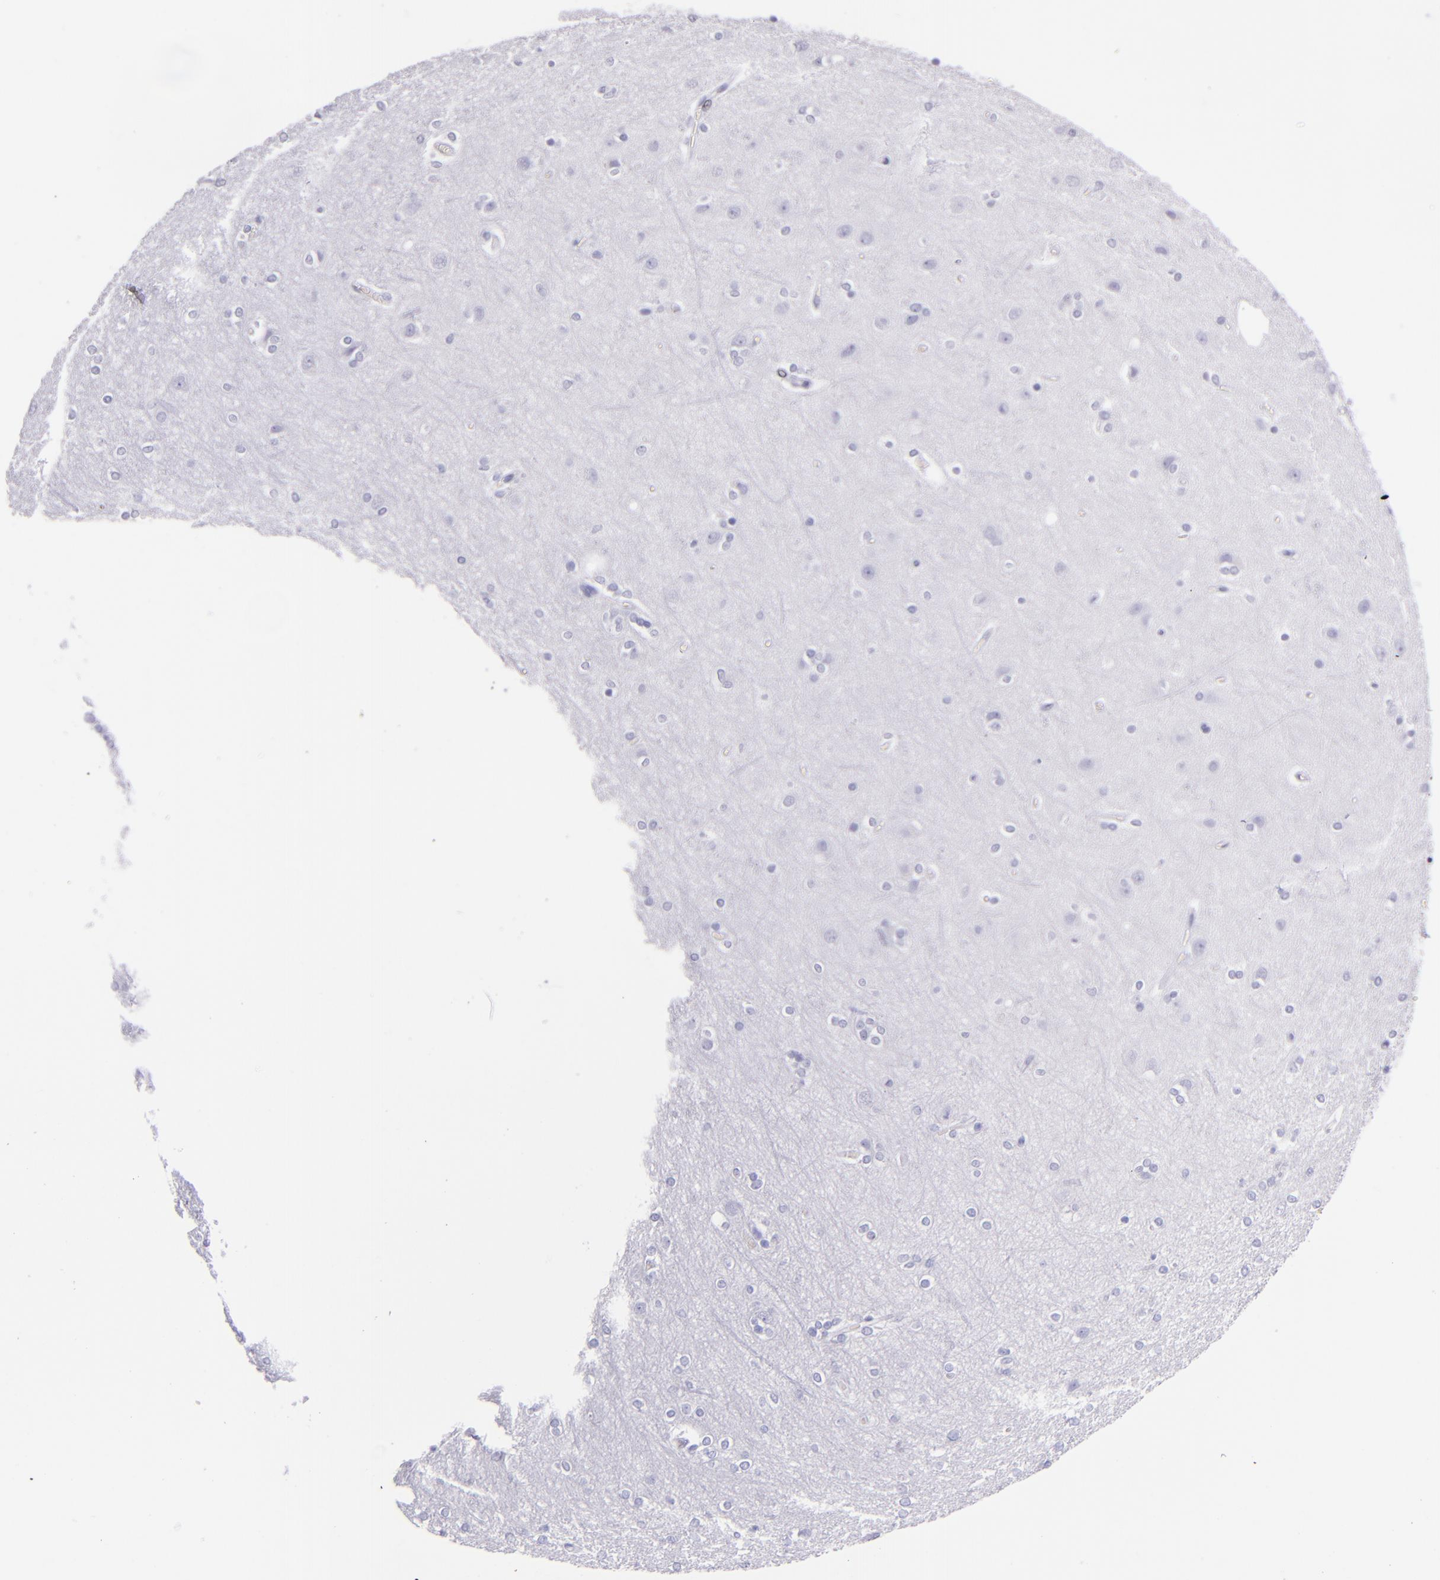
{"staining": {"intensity": "negative", "quantity": "none", "location": "none"}, "tissue": "cerebral cortex", "cell_type": "Endothelial cells", "image_type": "normal", "snomed": [{"axis": "morphology", "description": "Normal tissue, NOS"}, {"axis": "topography", "description": "Cerebral cortex"}], "caption": "Cerebral cortex stained for a protein using immunohistochemistry displays no expression endothelial cells.", "gene": "SFTPB", "patient": {"sex": "female", "age": 54}}